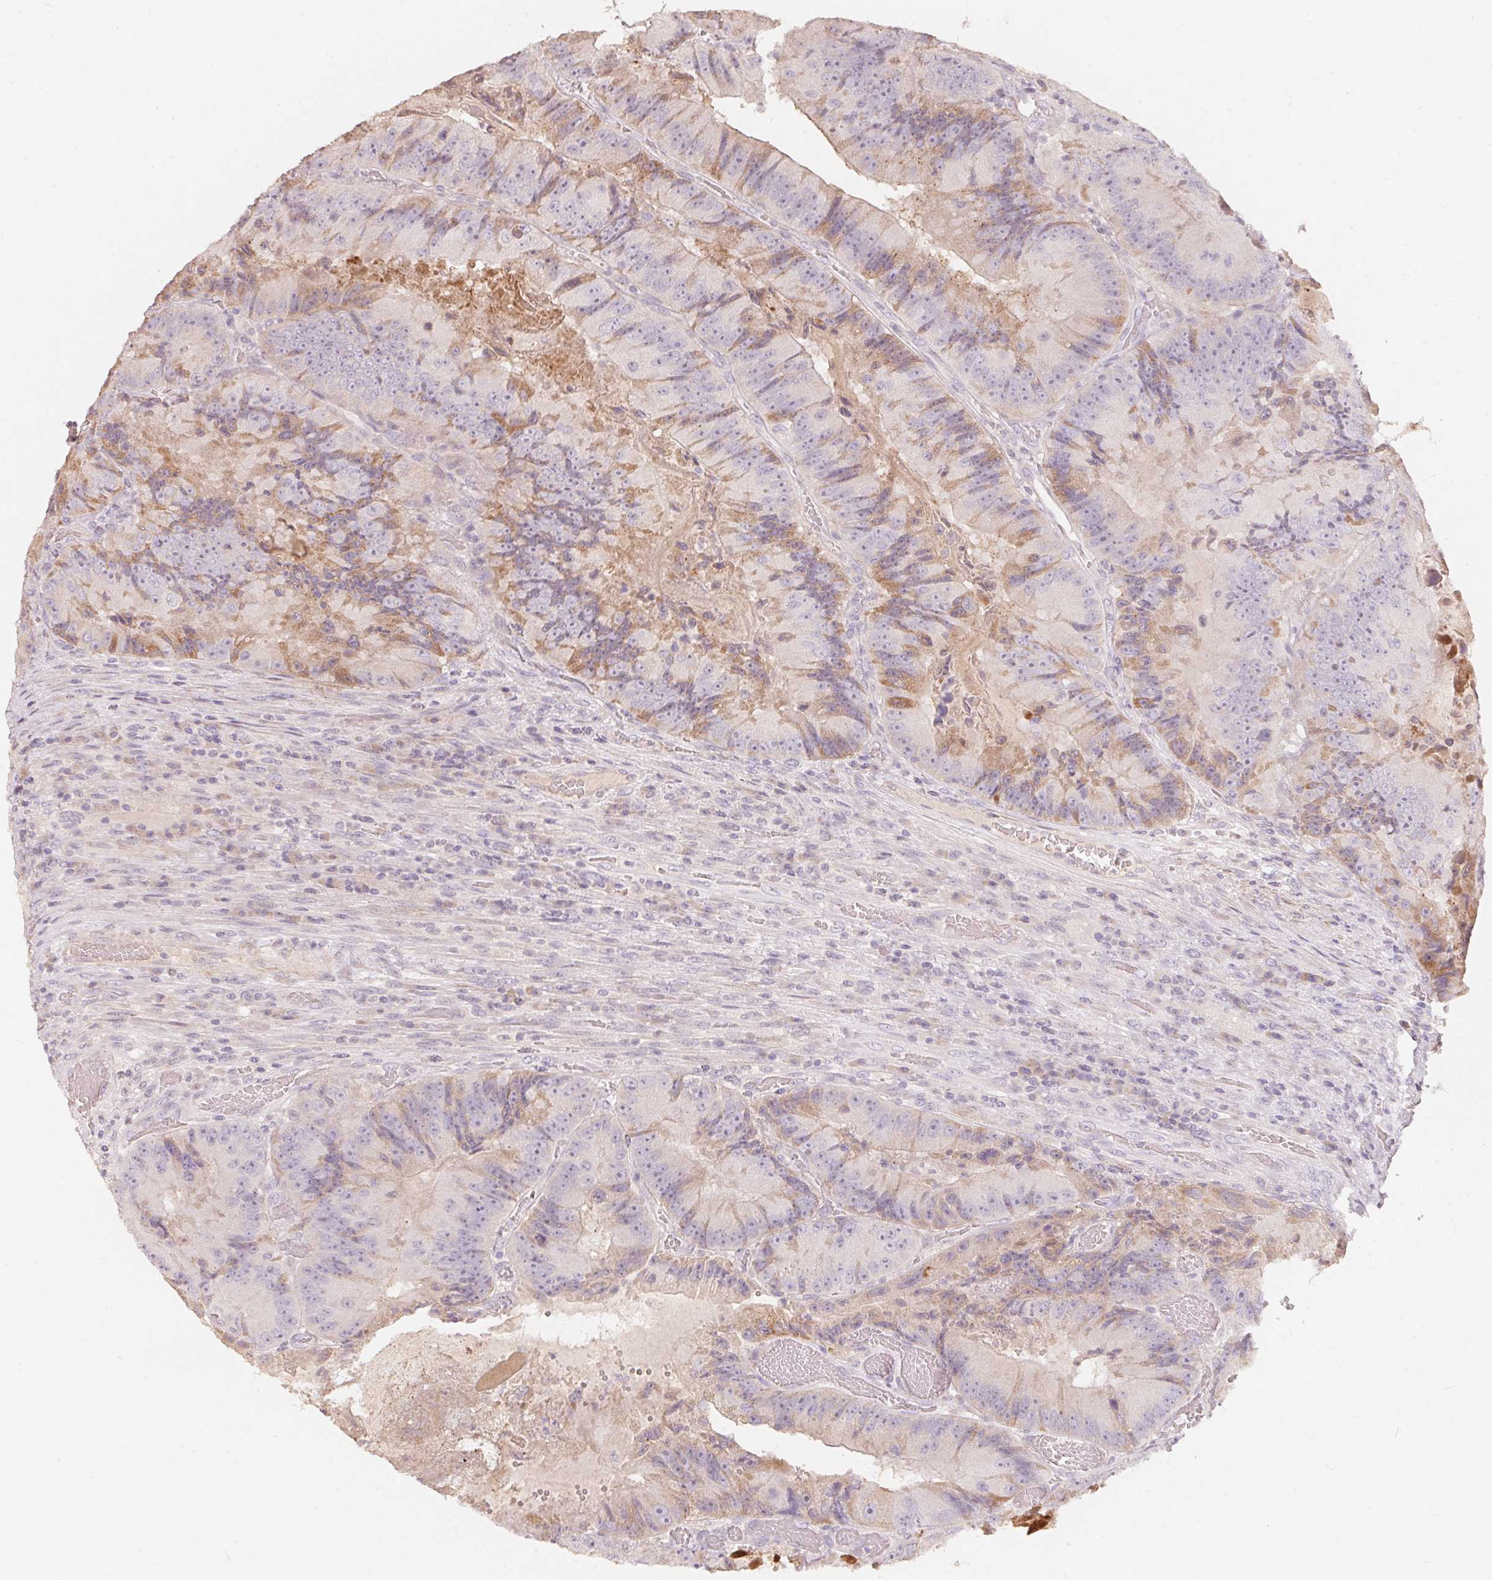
{"staining": {"intensity": "weak", "quantity": "25%-75%", "location": "cytoplasmic/membranous"}, "tissue": "colorectal cancer", "cell_type": "Tumor cells", "image_type": "cancer", "snomed": [{"axis": "morphology", "description": "Adenocarcinoma, NOS"}, {"axis": "topography", "description": "Colon"}], "caption": "Tumor cells exhibit low levels of weak cytoplasmic/membranous positivity in approximately 25%-75% of cells in adenocarcinoma (colorectal). Immunohistochemistry stains the protein of interest in brown and the nuclei are stained blue.", "gene": "TP53AIP1", "patient": {"sex": "female", "age": 86}}